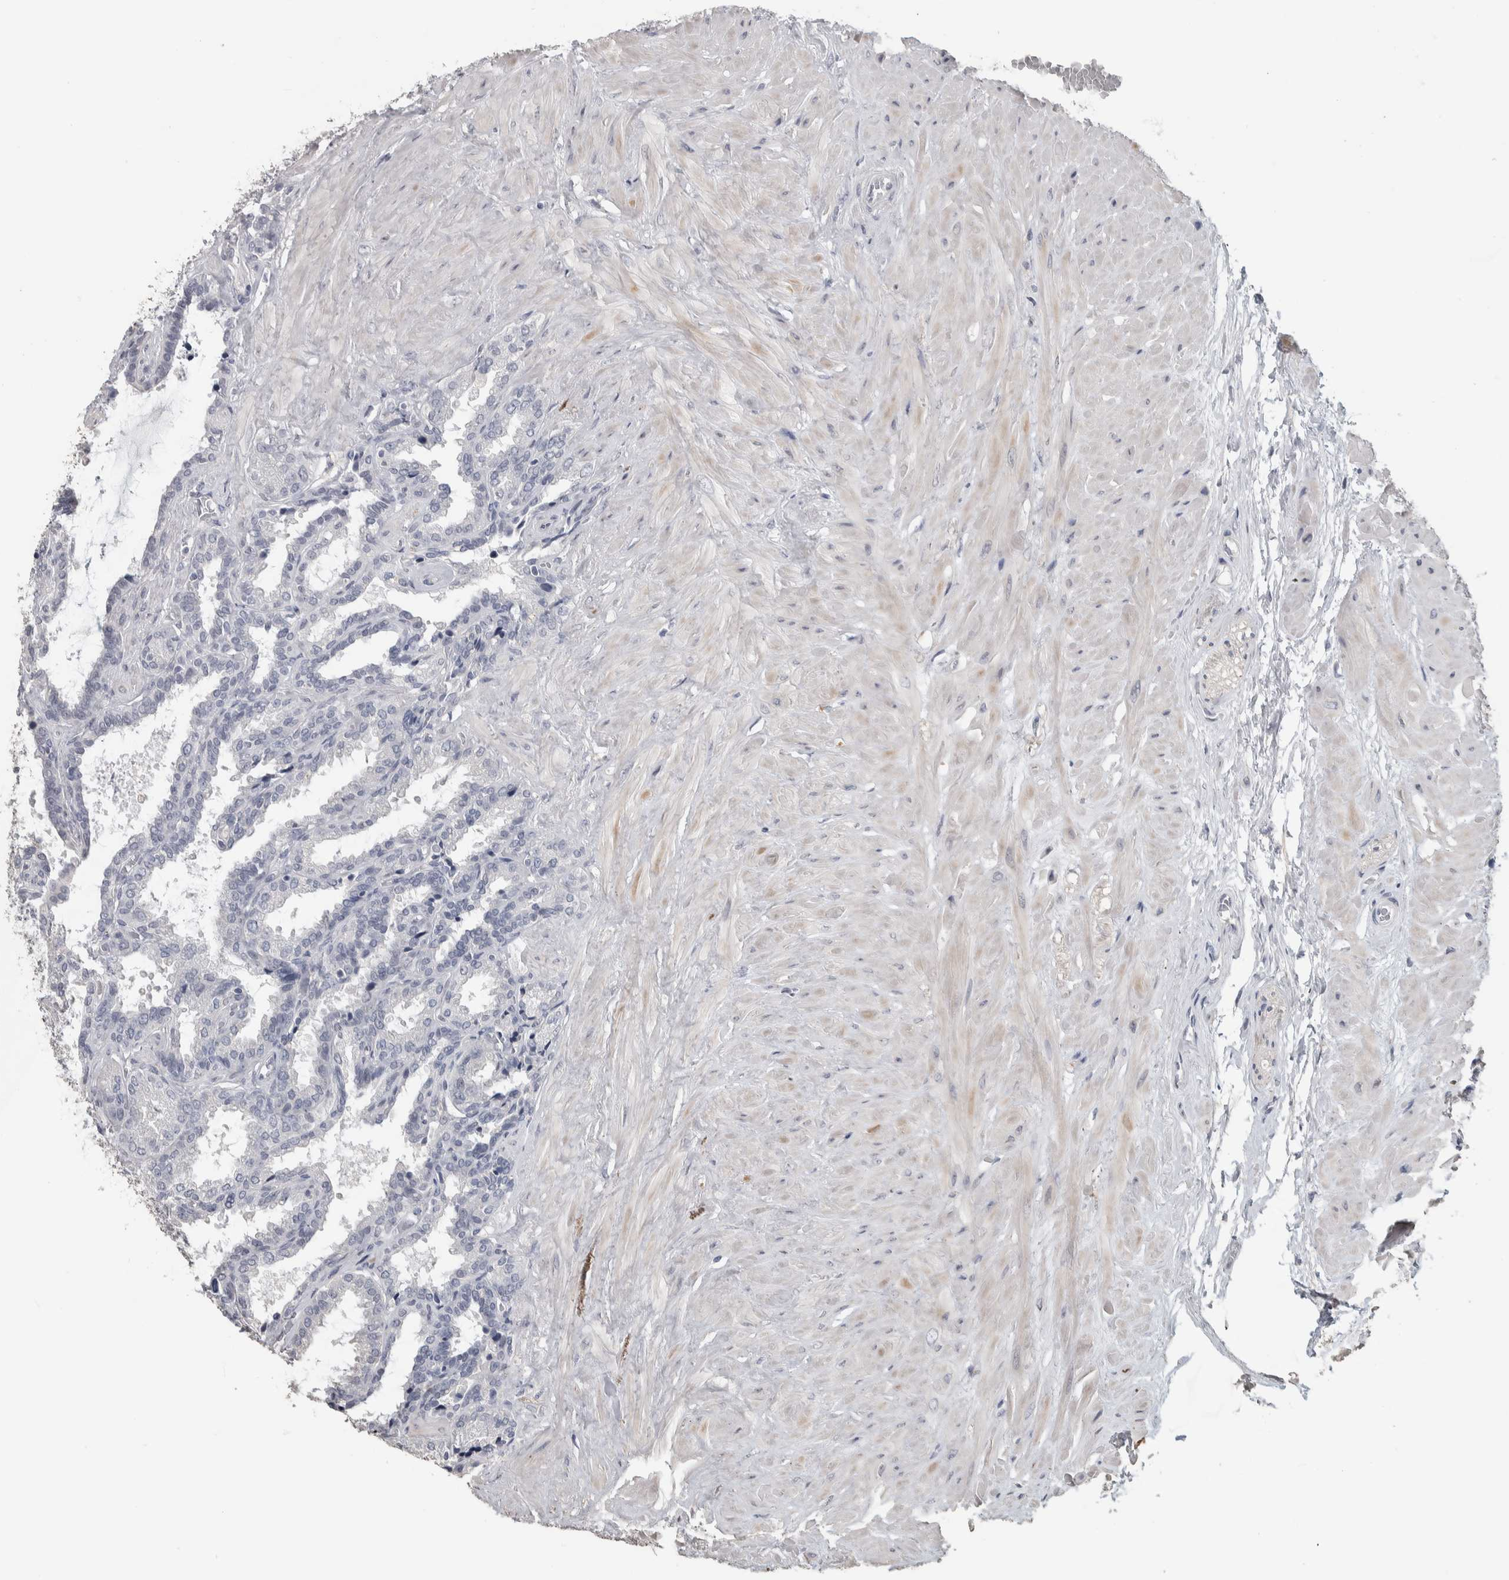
{"staining": {"intensity": "negative", "quantity": "none", "location": "none"}, "tissue": "seminal vesicle", "cell_type": "Glandular cells", "image_type": "normal", "snomed": [{"axis": "morphology", "description": "Normal tissue, NOS"}, {"axis": "topography", "description": "Seminal veicle"}], "caption": "Histopathology image shows no significant protein positivity in glandular cells of benign seminal vesicle.", "gene": "NECAB1", "patient": {"sex": "male", "age": 46}}